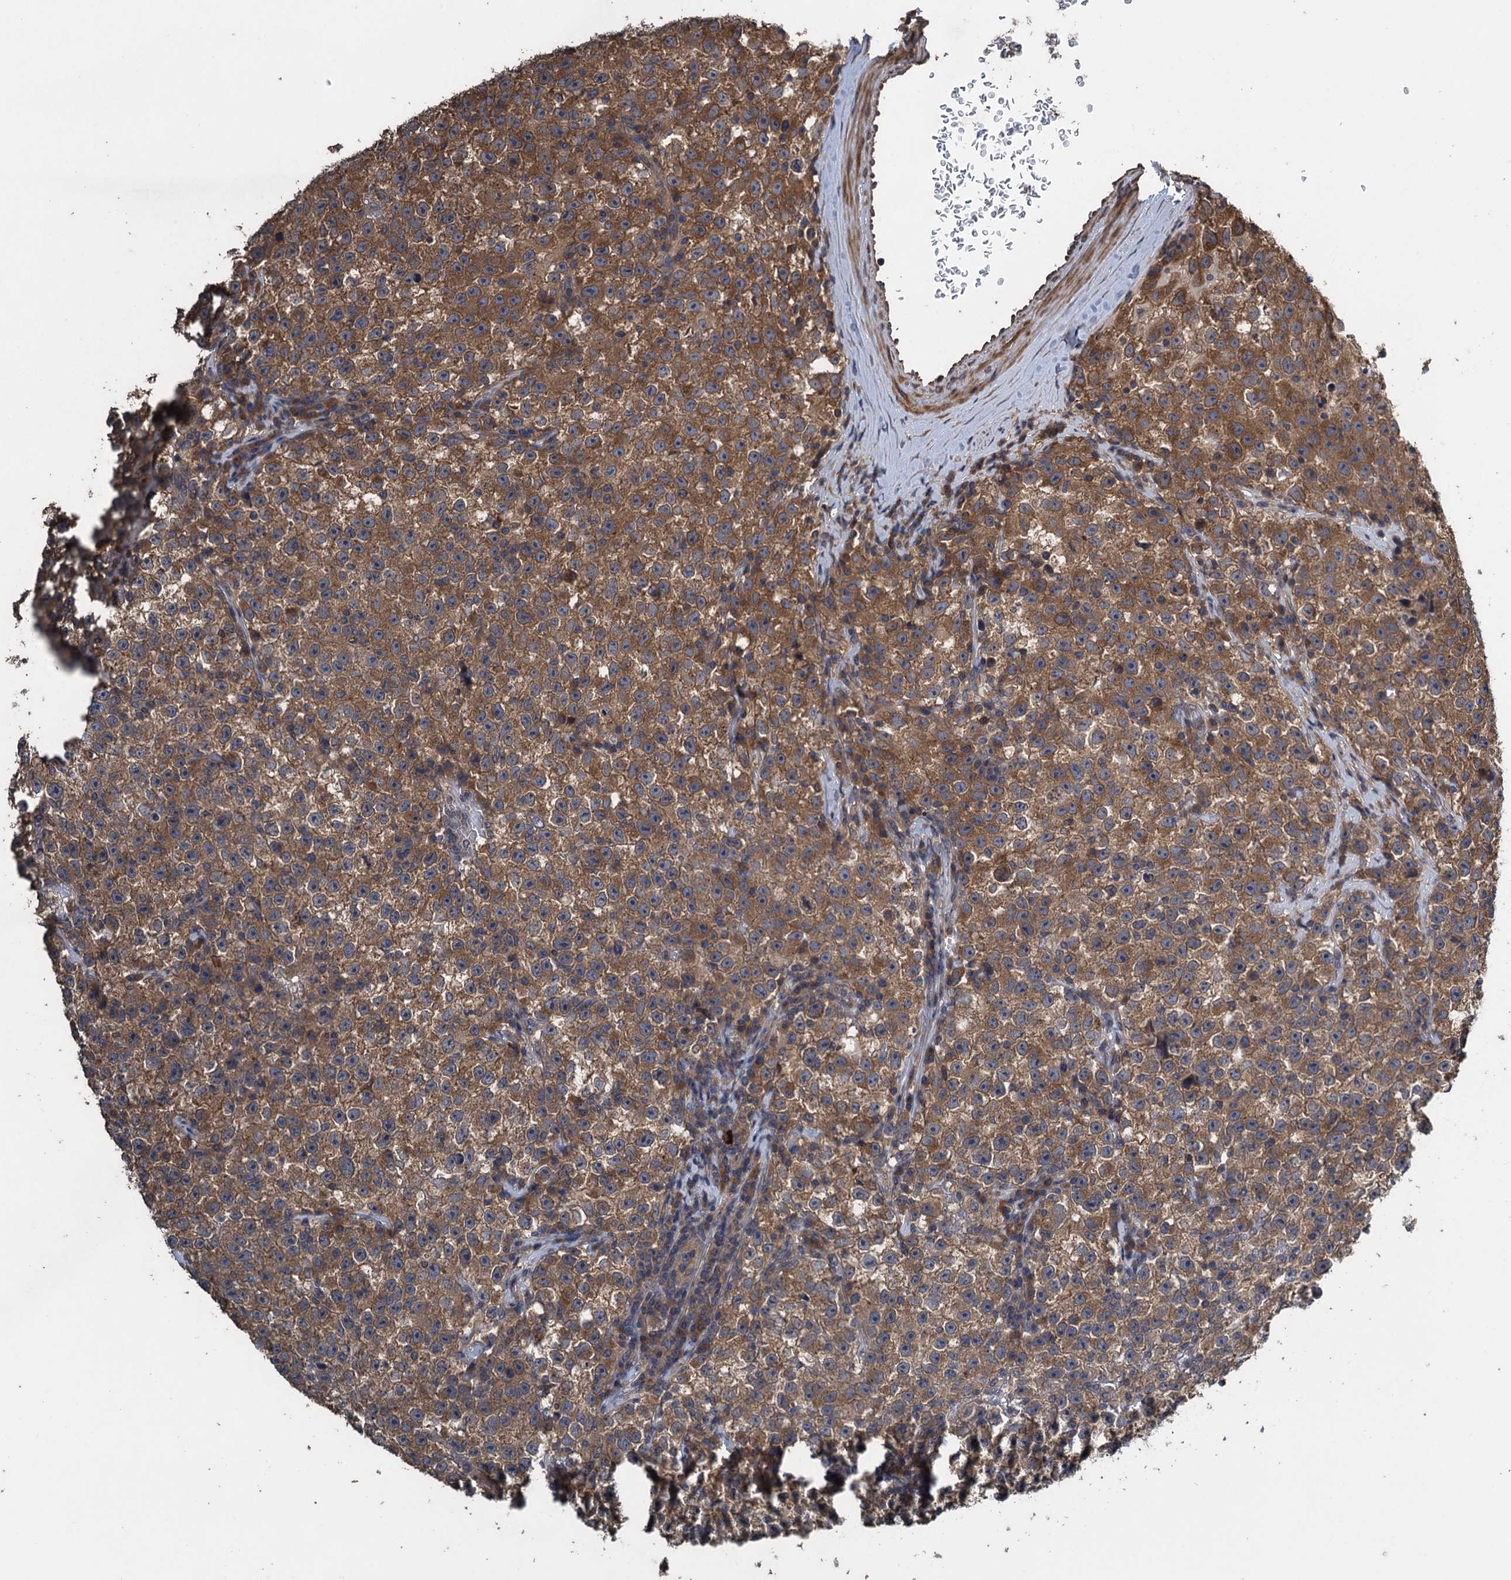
{"staining": {"intensity": "moderate", "quantity": "25%-75%", "location": "cytoplasmic/membranous"}, "tissue": "testis cancer", "cell_type": "Tumor cells", "image_type": "cancer", "snomed": [{"axis": "morphology", "description": "Seminoma, NOS"}, {"axis": "topography", "description": "Testis"}], "caption": "Immunohistochemical staining of human testis cancer displays medium levels of moderate cytoplasmic/membranous positivity in approximately 25%-75% of tumor cells.", "gene": "CNTN5", "patient": {"sex": "male", "age": 22}}